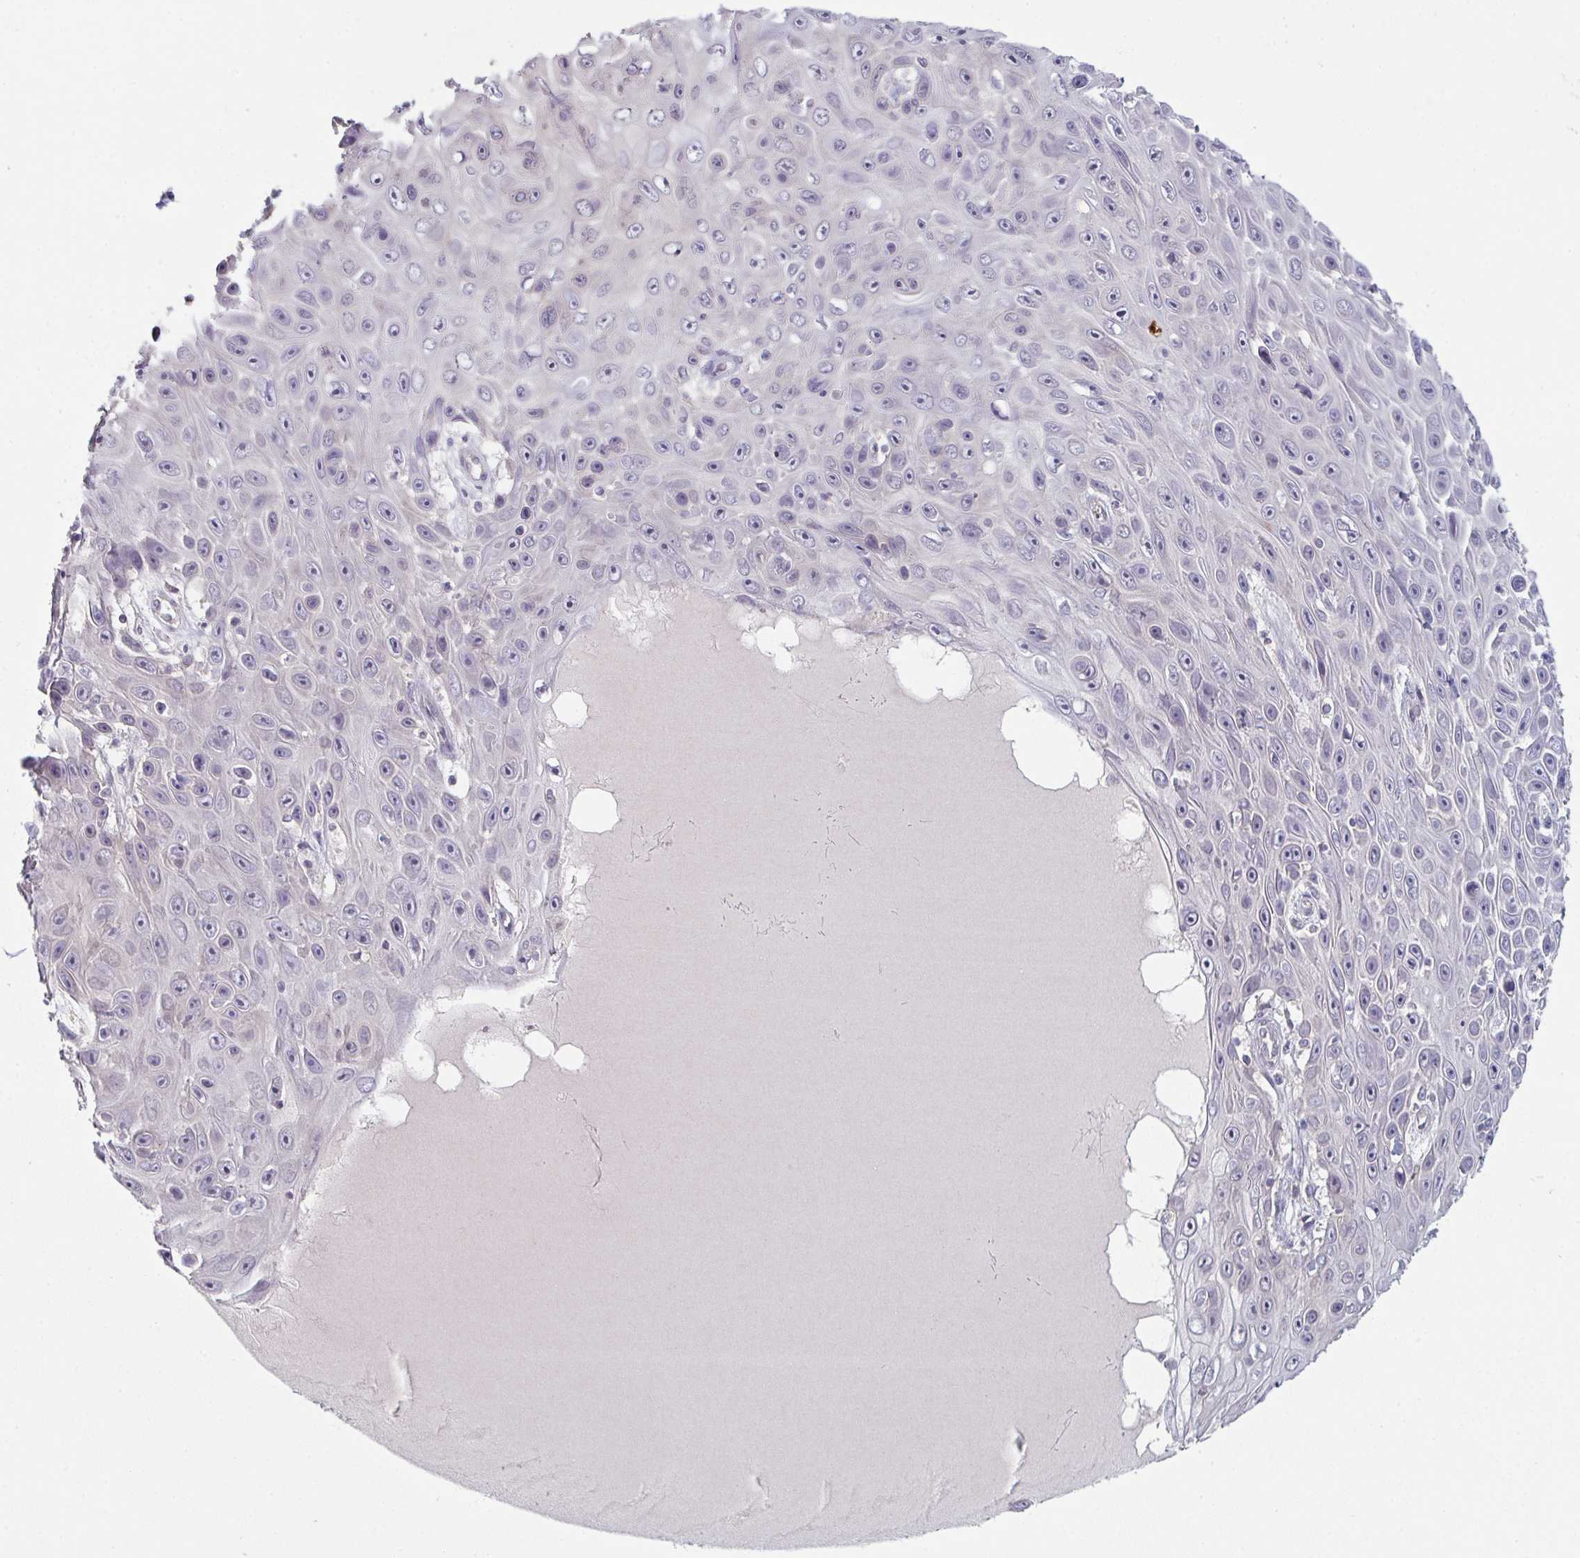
{"staining": {"intensity": "negative", "quantity": "none", "location": "none"}, "tissue": "skin cancer", "cell_type": "Tumor cells", "image_type": "cancer", "snomed": [{"axis": "morphology", "description": "Squamous cell carcinoma, NOS"}, {"axis": "topography", "description": "Skin"}], "caption": "Histopathology image shows no significant protein positivity in tumor cells of skin cancer.", "gene": "ZNF214", "patient": {"sex": "male", "age": 82}}